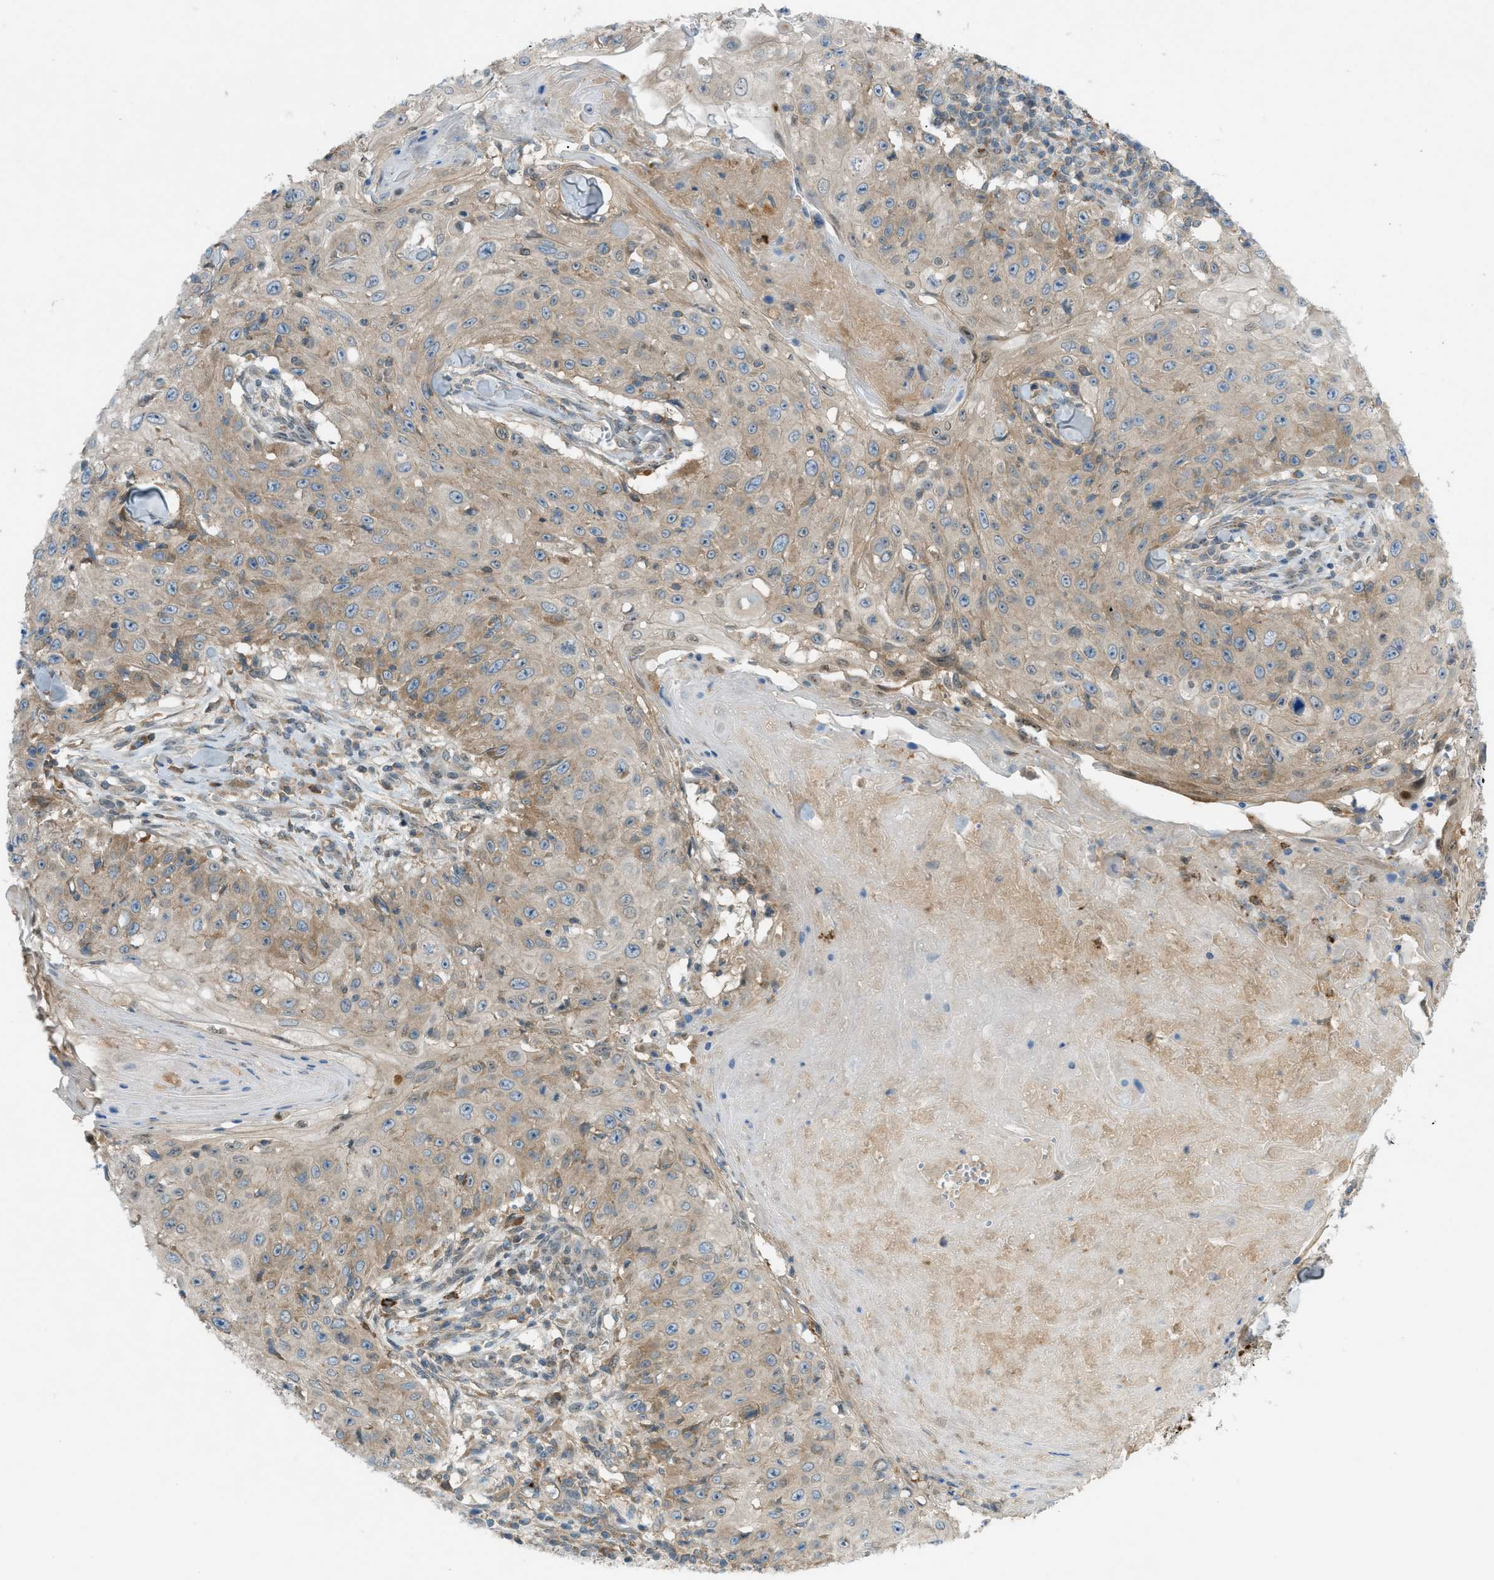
{"staining": {"intensity": "weak", "quantity": ">75%", "location": "cytoplasmic/membranous"}, "tissue": "skin cancer", "cell_type": "Tumor cells", "image_type": "cancer", "snomed": [{"axis": "morphology", "description": "Squamous cell carcinoma, NOS"}, {"axis": "topography", "description": "Skin"}], "caption": "A brown stain highlights weak cytoplasmic/membranous positivity of a protein in human skin cancer tumor cells. Using DAB (brown) and hematoxylin (blue) stains, captured at high magnification using brightfield microscopy.", "gene": "DYRK1A", "patient": {"sex": "male", "age": 86}}